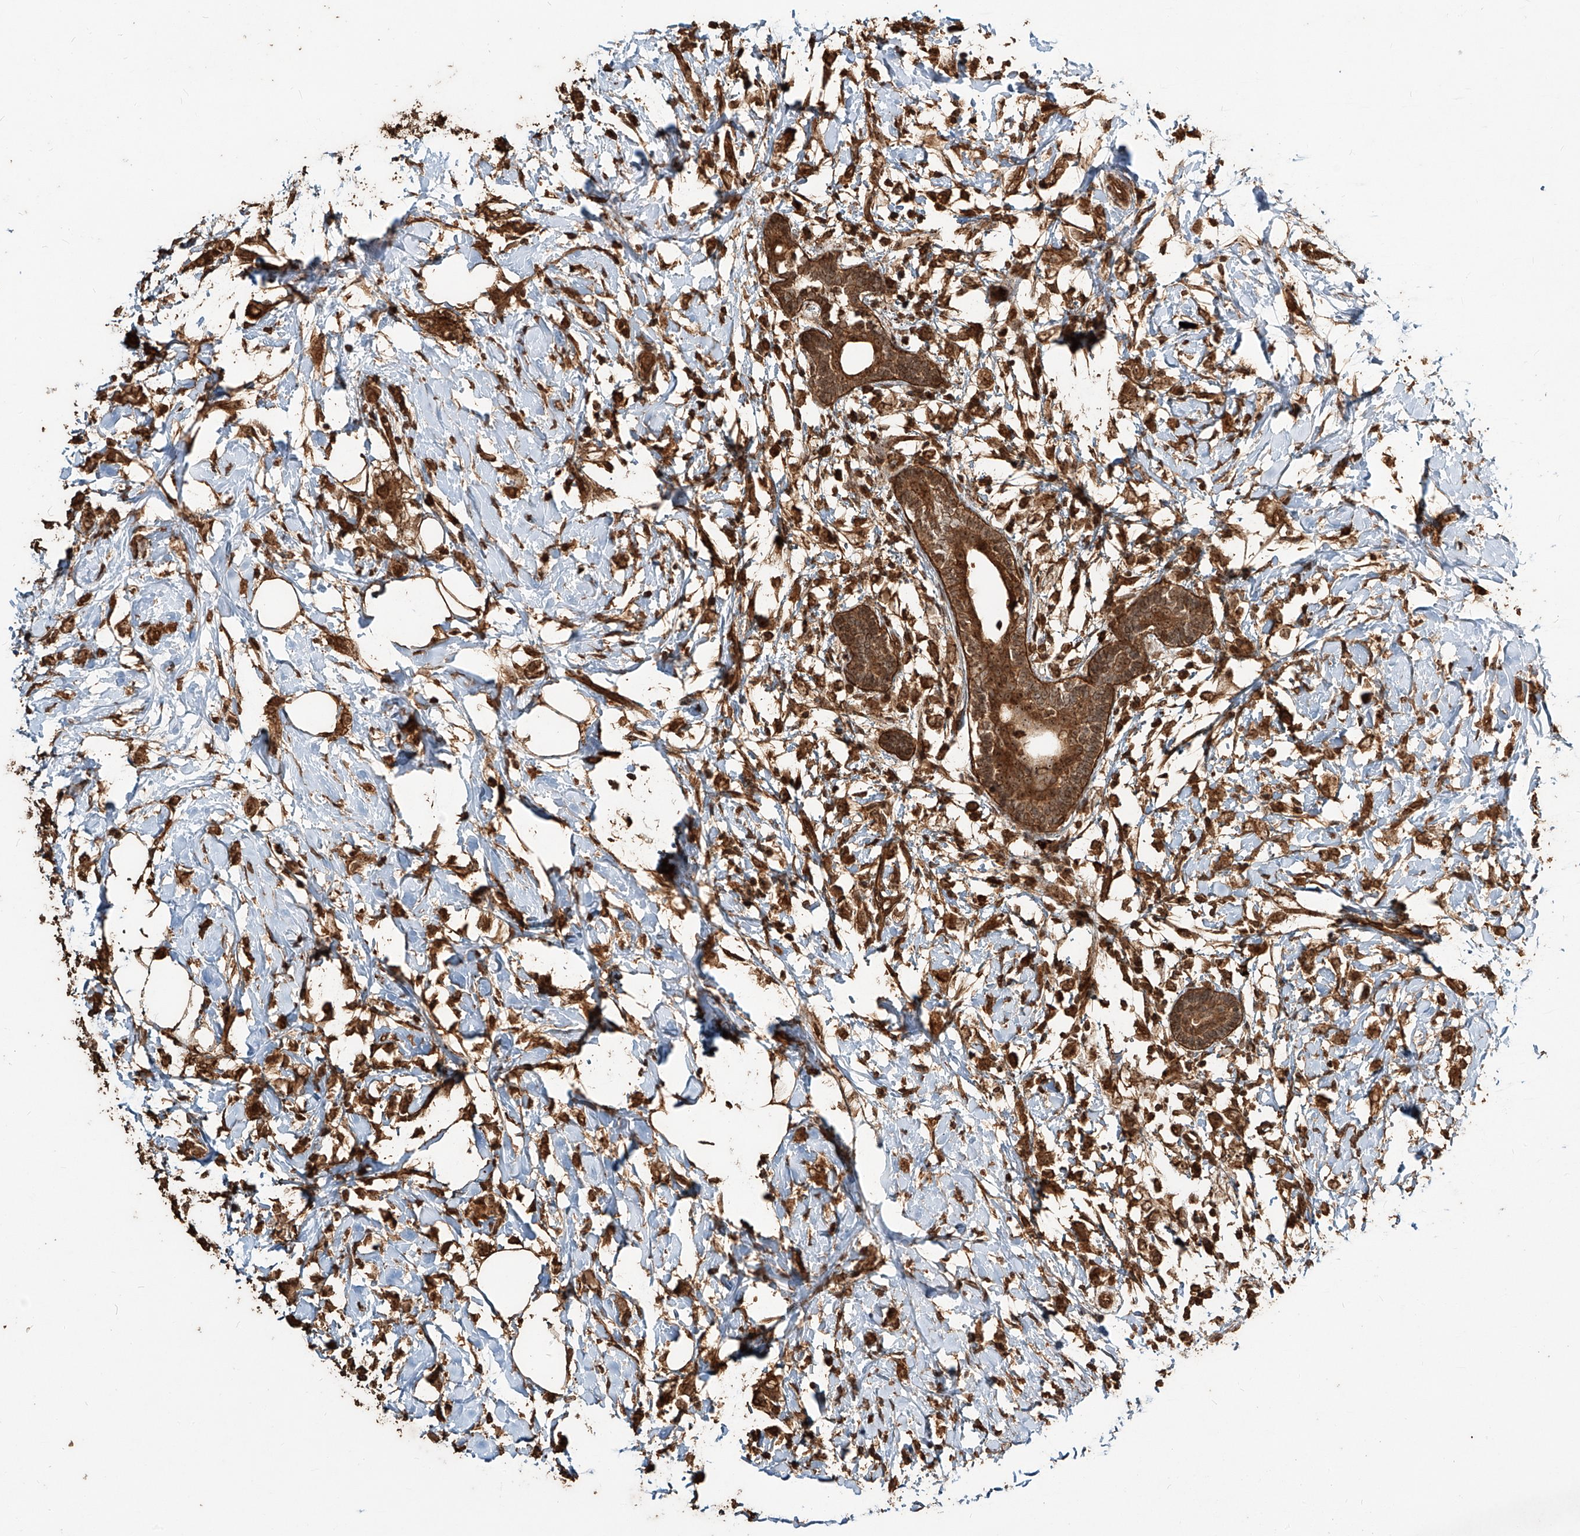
{"staining": {"intensity": "moderate", "quantity": ">75%", "location": "cytoplasmic/membranous,nuclear"}, "tissue": "breast cancer", "cell_type": "Tumor cells", "image_type": "cancer", "snomed": [{"axis": "morphology", "description": "Normal tissue, NOS"}, {"axis": "morphology", "description": "Lobular carcinoma"}, {"axis": "topography", "description": "Breast"}], "caption": "Immunohistochemical staining of human lobular carcinoma (breast) demonstrates medium levels of moderate cytoplasmic/membranous and nuclear positivity in approximately >75% of tumor cells. (brown staining indicates protein expression, while blue staining denotes nuclei).", "gene": "ZNF660", "patient": {"sex": "female", "age": 47}}